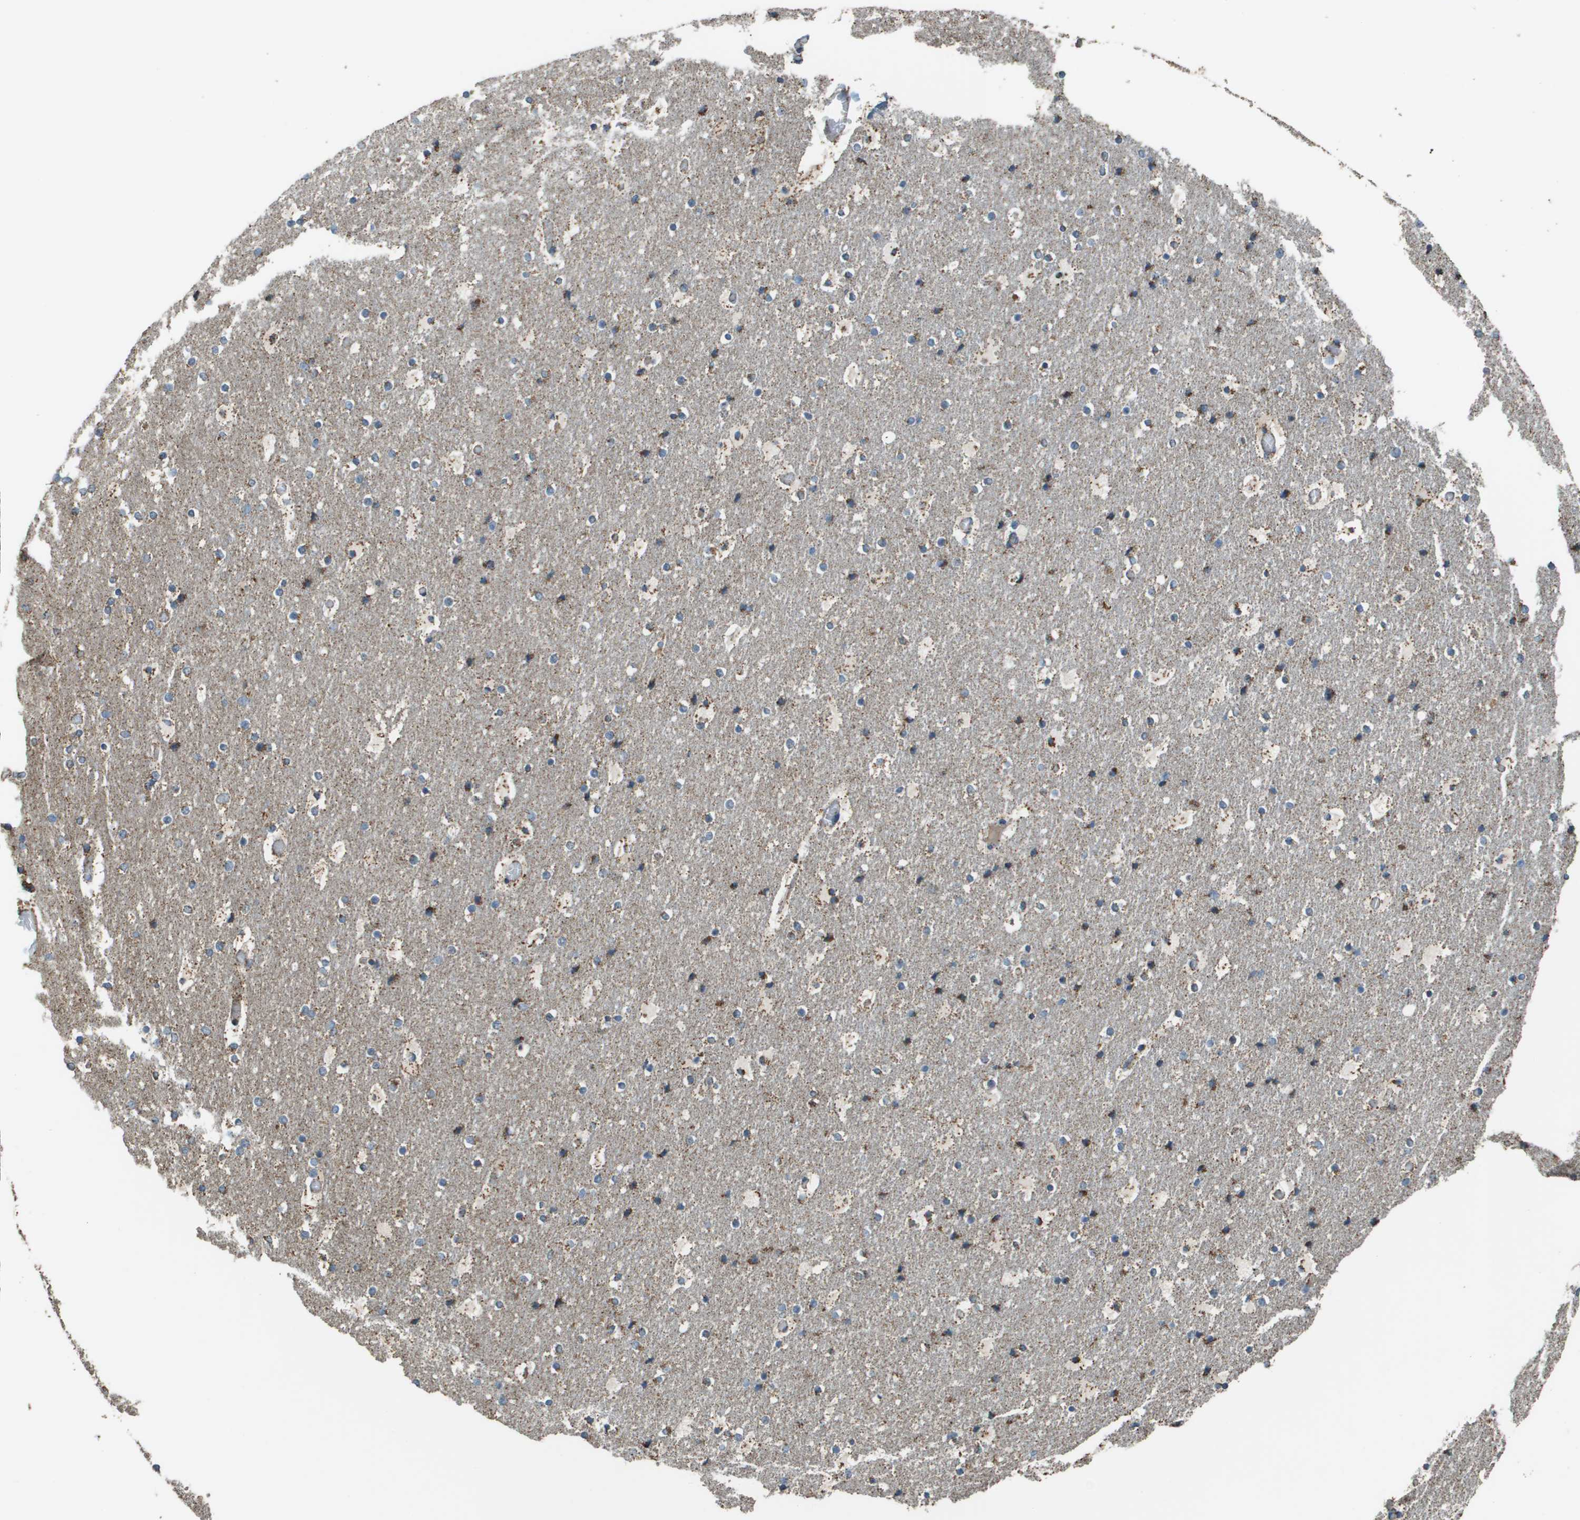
{"staining": {"intensity": "moderate", "quantity": "25%-75%", "location": "cytoplasmic/membranous"}, "tissue": "cerebral cortex", "cell_type": "Endothelial cells", "image_type": "normal", "snomed": [{"axis": "morphology", "description": "Normal tissue, NOS"}, {"axis": "topography", "description": "Cerebral cortex"}], "caption": "This photomicrograph displays unremarkable cerebral cortex stained with IHC to label a protein in brown. The cytoplasmic/membranous of endothelial cells show moderate positivity for the protein. Nuclei are counter-stained blue.", "gene": "FH", "patient": {"sex": "male", "age": 57}}